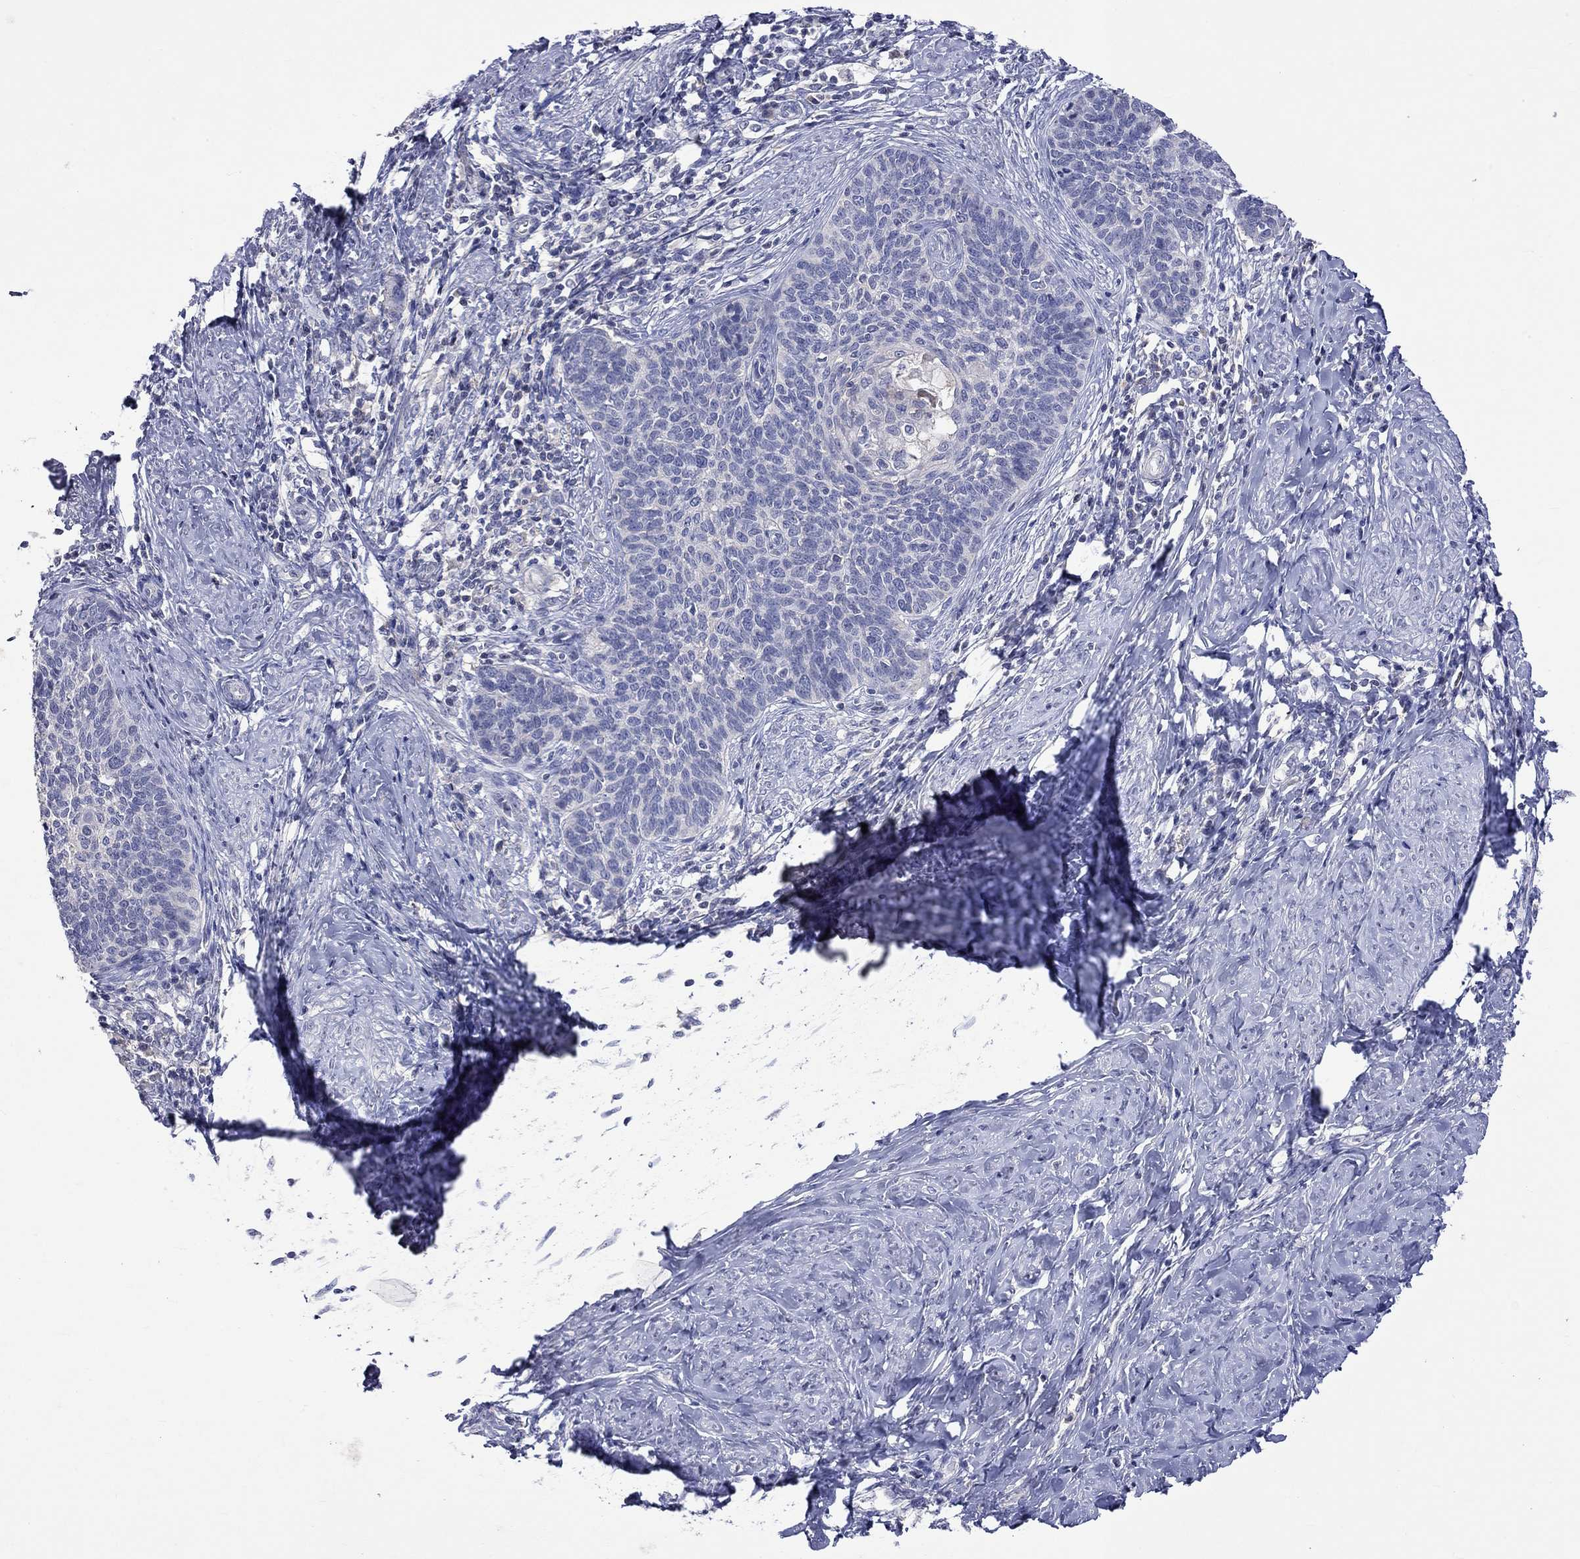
{"staining": {"intensity": "negative", "quantity": "none", "location": "none"}, "tissue": "cervical cancer", "cell_type": "Tumor cells", "image_type": "cancer", "snomed": [{"axis": "morphology", "description": "Normal tissue, NOS"}, {"axis": "morphology", "description": "Squamous cell carcinoma, NOS"}, {"axis": "topography", "description": "Cervix"}], "caption": "This is an immunohistochemistry photomicrograph of human cervical cancer (squamous cell carcinoma). There is no staining in tumor cells.", "gene": "LRFN4", "patient": {"sex": "female", "age": 39}}